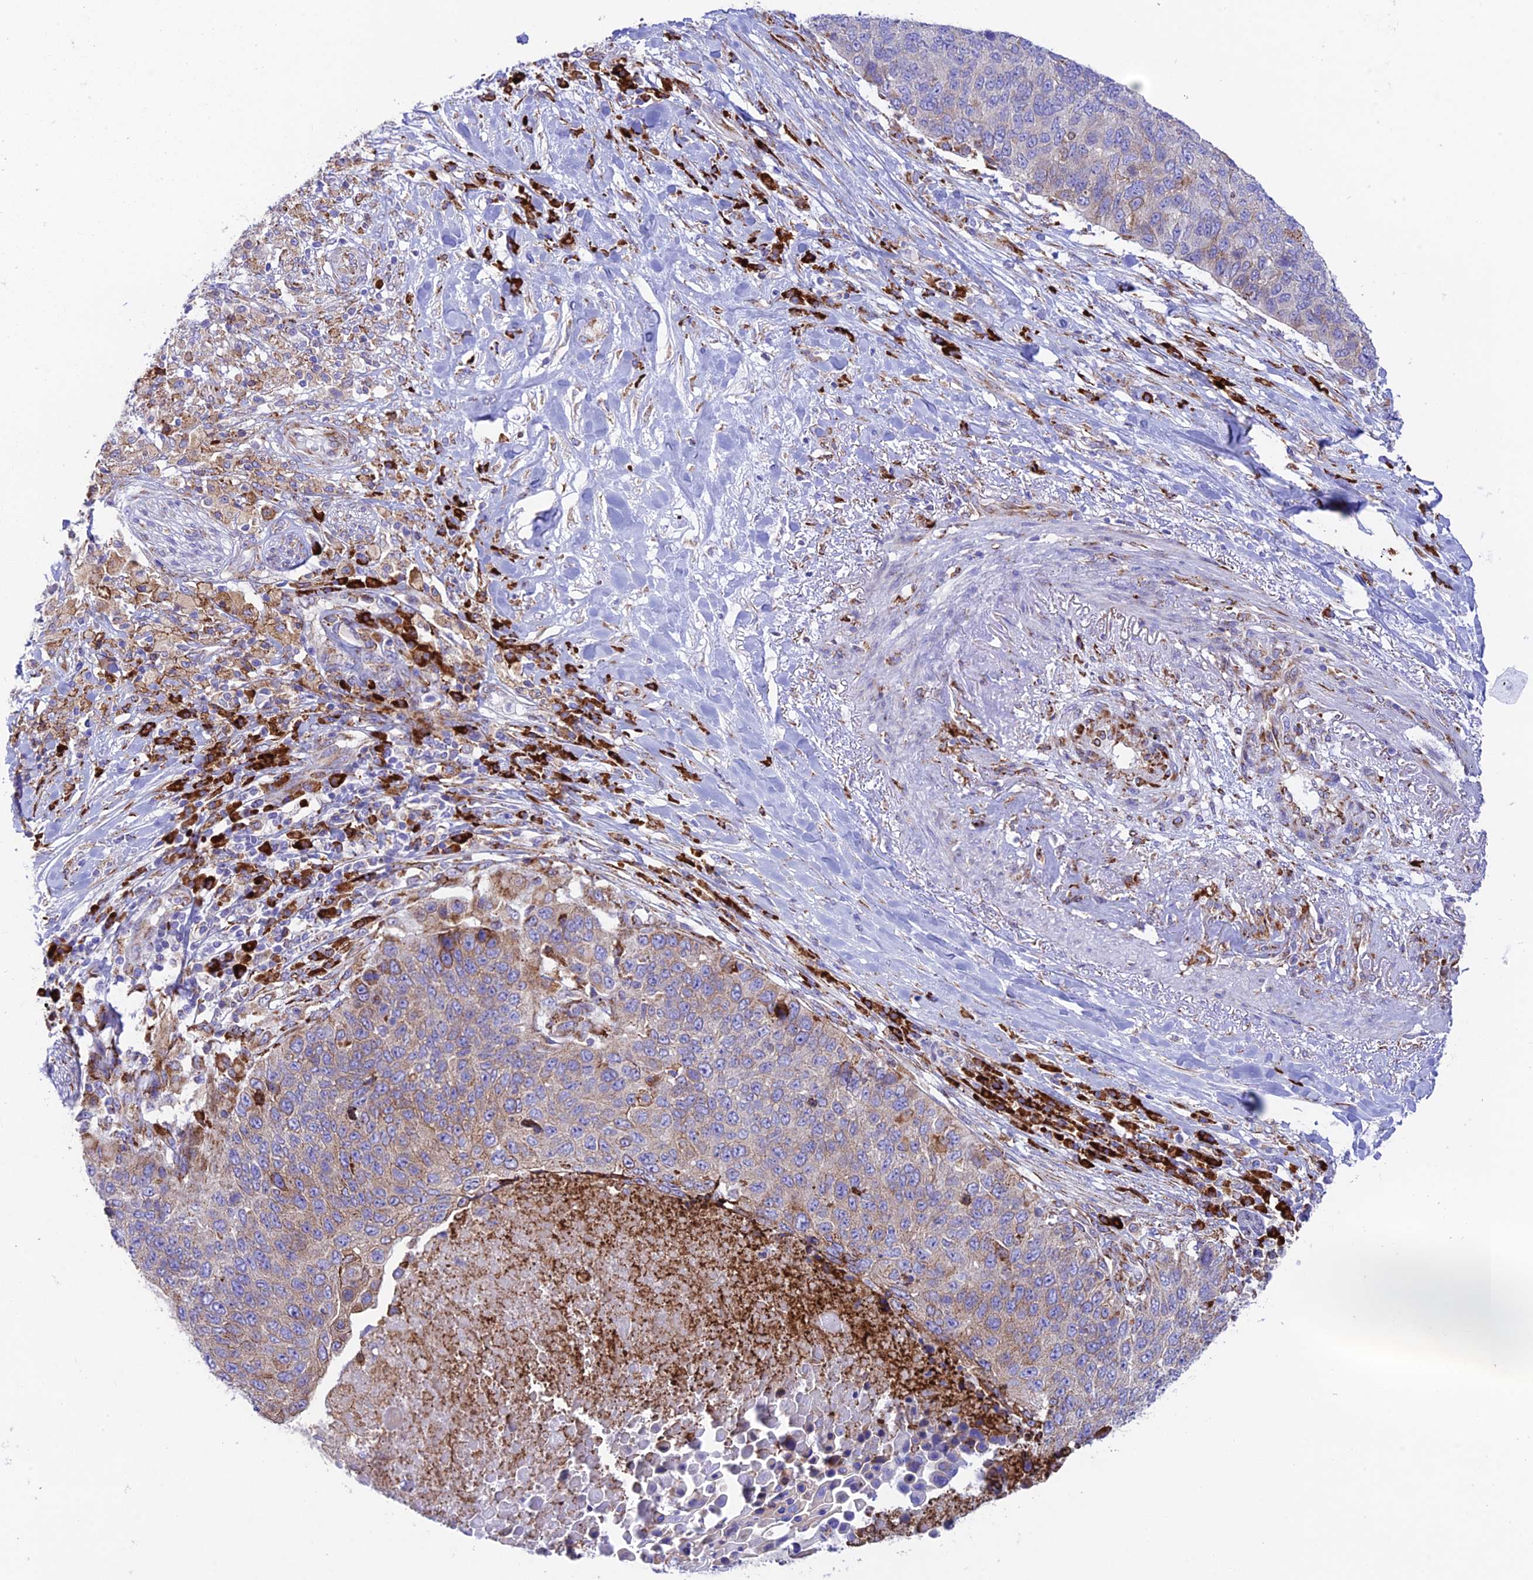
{"staining": {"intensity": "weak", "quantity": "25%-75%", "location": "cytoplasmic/membranous"}, "tissue": "lung cancer", "cell_type": "Tumor cells", "image_type": "cancer", "snomed": [{"axis": "morphology", "description": "Normal tissue, NOS"}, {"axis": "morphology", "description": "Squamous cell carcinoma, NOS"}, {"axis": "topography", "description": "Lymph node"}, {"axis": "topography", "description": "Lung"}], "caption": "The immunohistochemical stain shows weak cytoplasmic/membranous staining in tumor cells of lung squamous cell carcinoma tissue.", "gene": "TUBGCP6", "patient": {"sex": "male", "age": 66}}